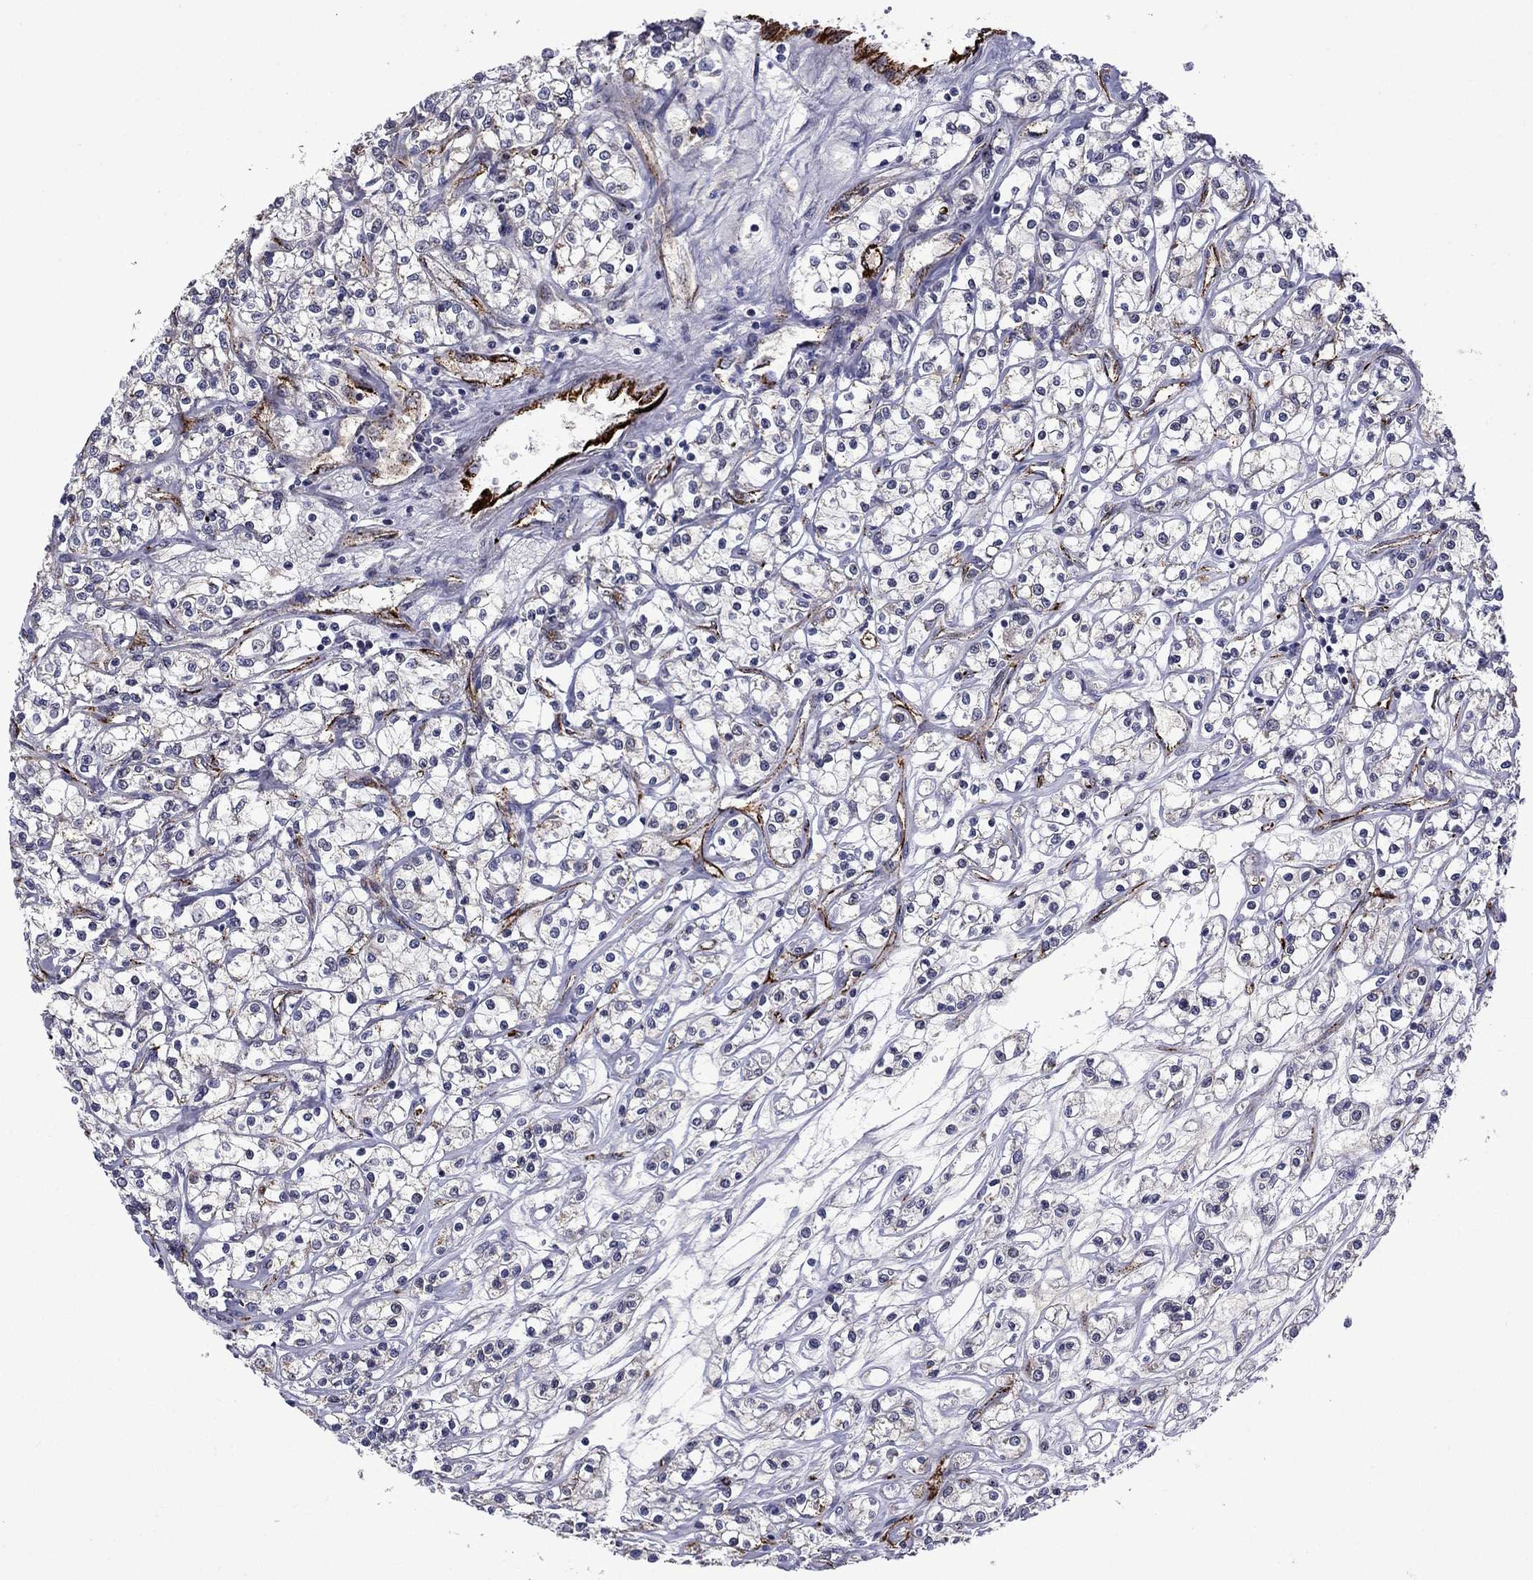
{"staining": {"intensity": "negative", "quantity": "none", "location": "none"}, "tissue": "renal cancer", "cell_type": "Tumor cells", "image_type": "cancer", "snomed": [{"axis": "morphology", "description": "Adenocarcinoma, NOS"}, {"axis": "topography", "description": "Kidney"}], "caption": "A photomicrograph of renal adenocarcinoma stained for a protein demonstrates no brown staining in tumor cells.", "gene": "SLITRK1", "patient": {"sex": "female", "age": 59}}